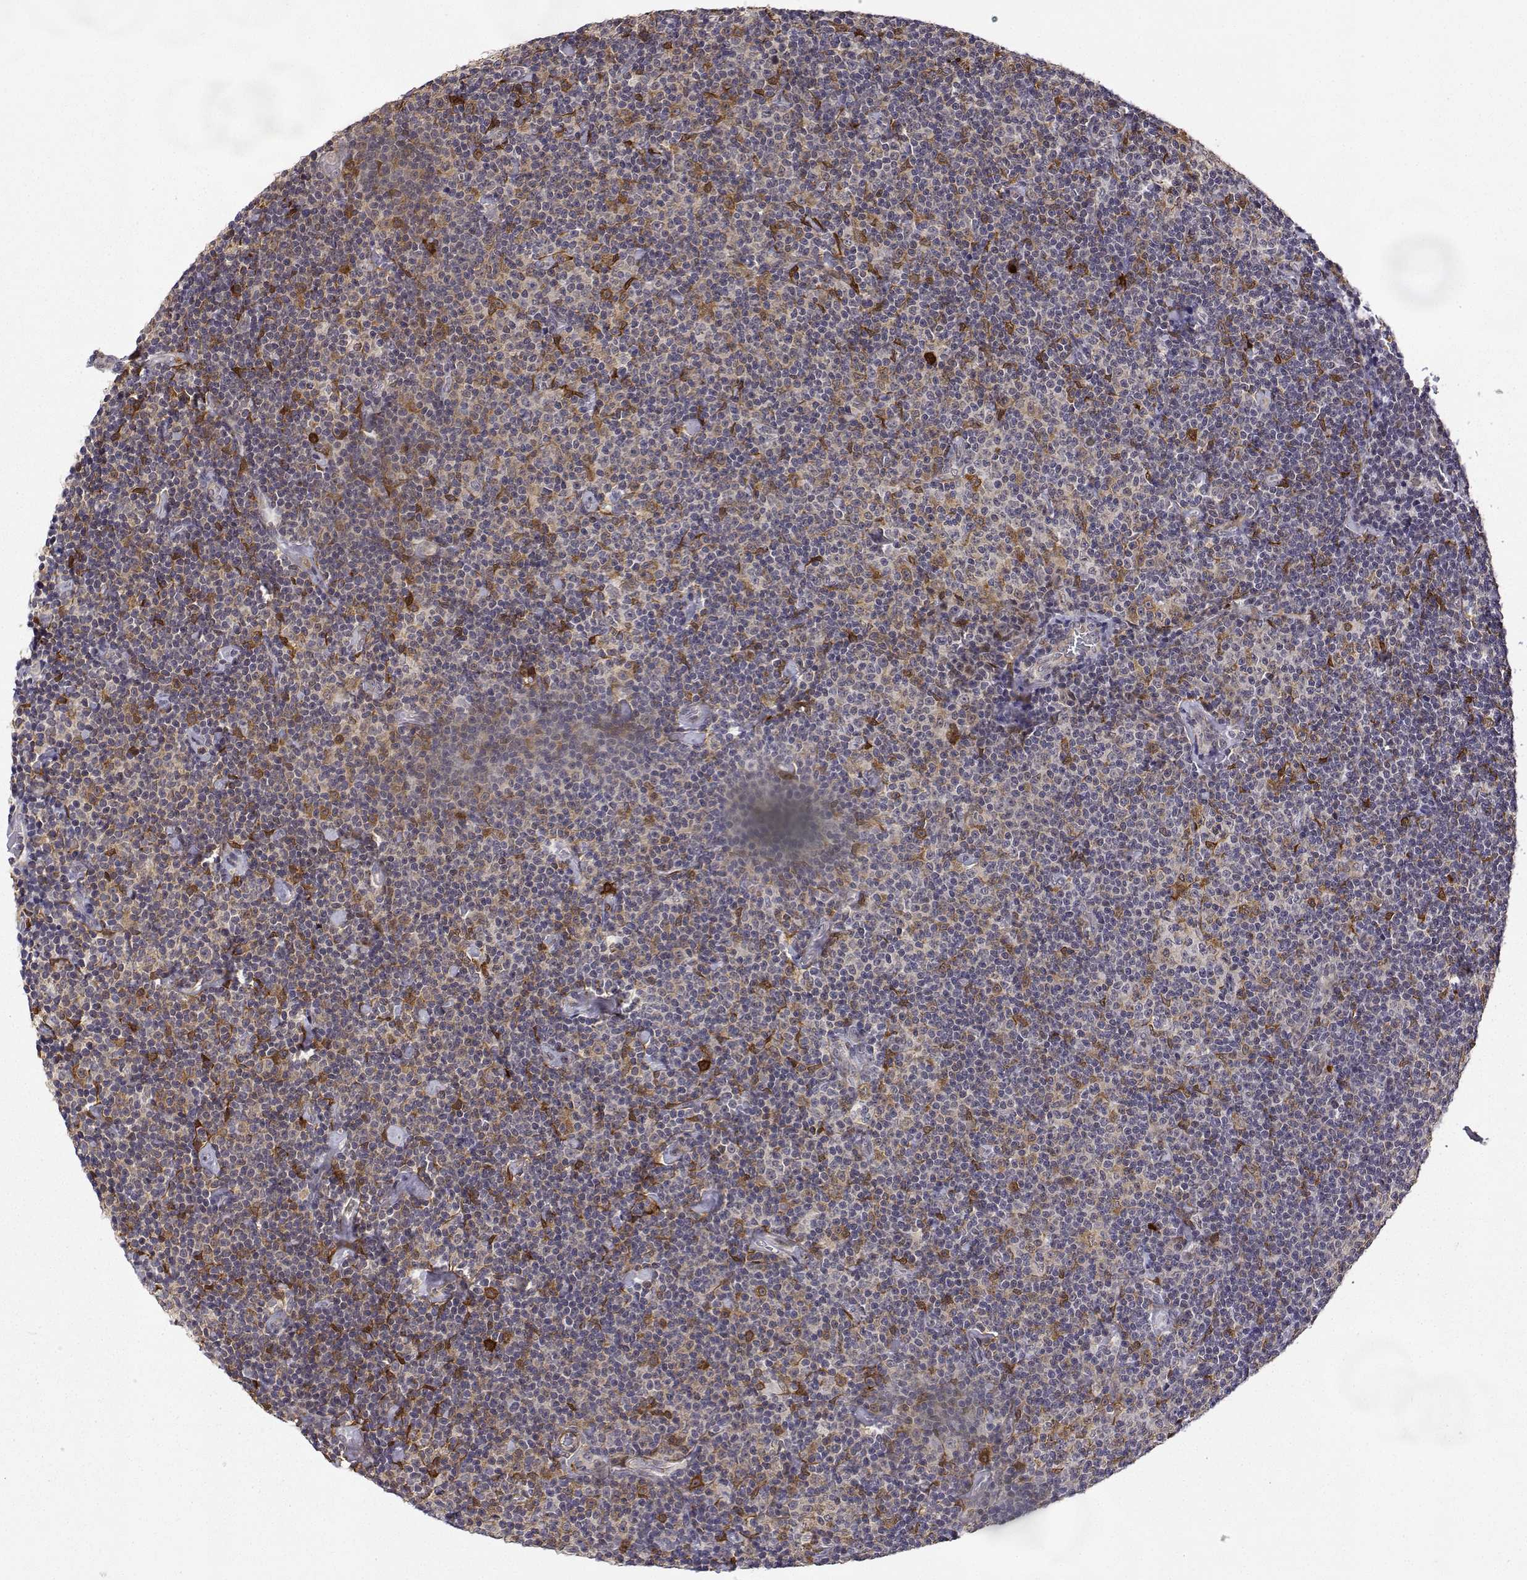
{"staining": {"intensity": "negative", "quantity": "none", "location": "none"}, "tissue": "lymphoma", "cell_type": "Tumor cells", "image_type": "cancer", "snomed": [{"axis": "morphology", "description": "Malignant lymphoma, non-Hodgkin's type, Low grade"}, {"axis": "topography", "description": "Lymph node"}], "caption": "This is an immunohistochemistry photomicrograph of lymphoma. There is no positivity in tumor cells.", "gene": "PHGDH", "patient": {"sex": "male", "age": 81}}